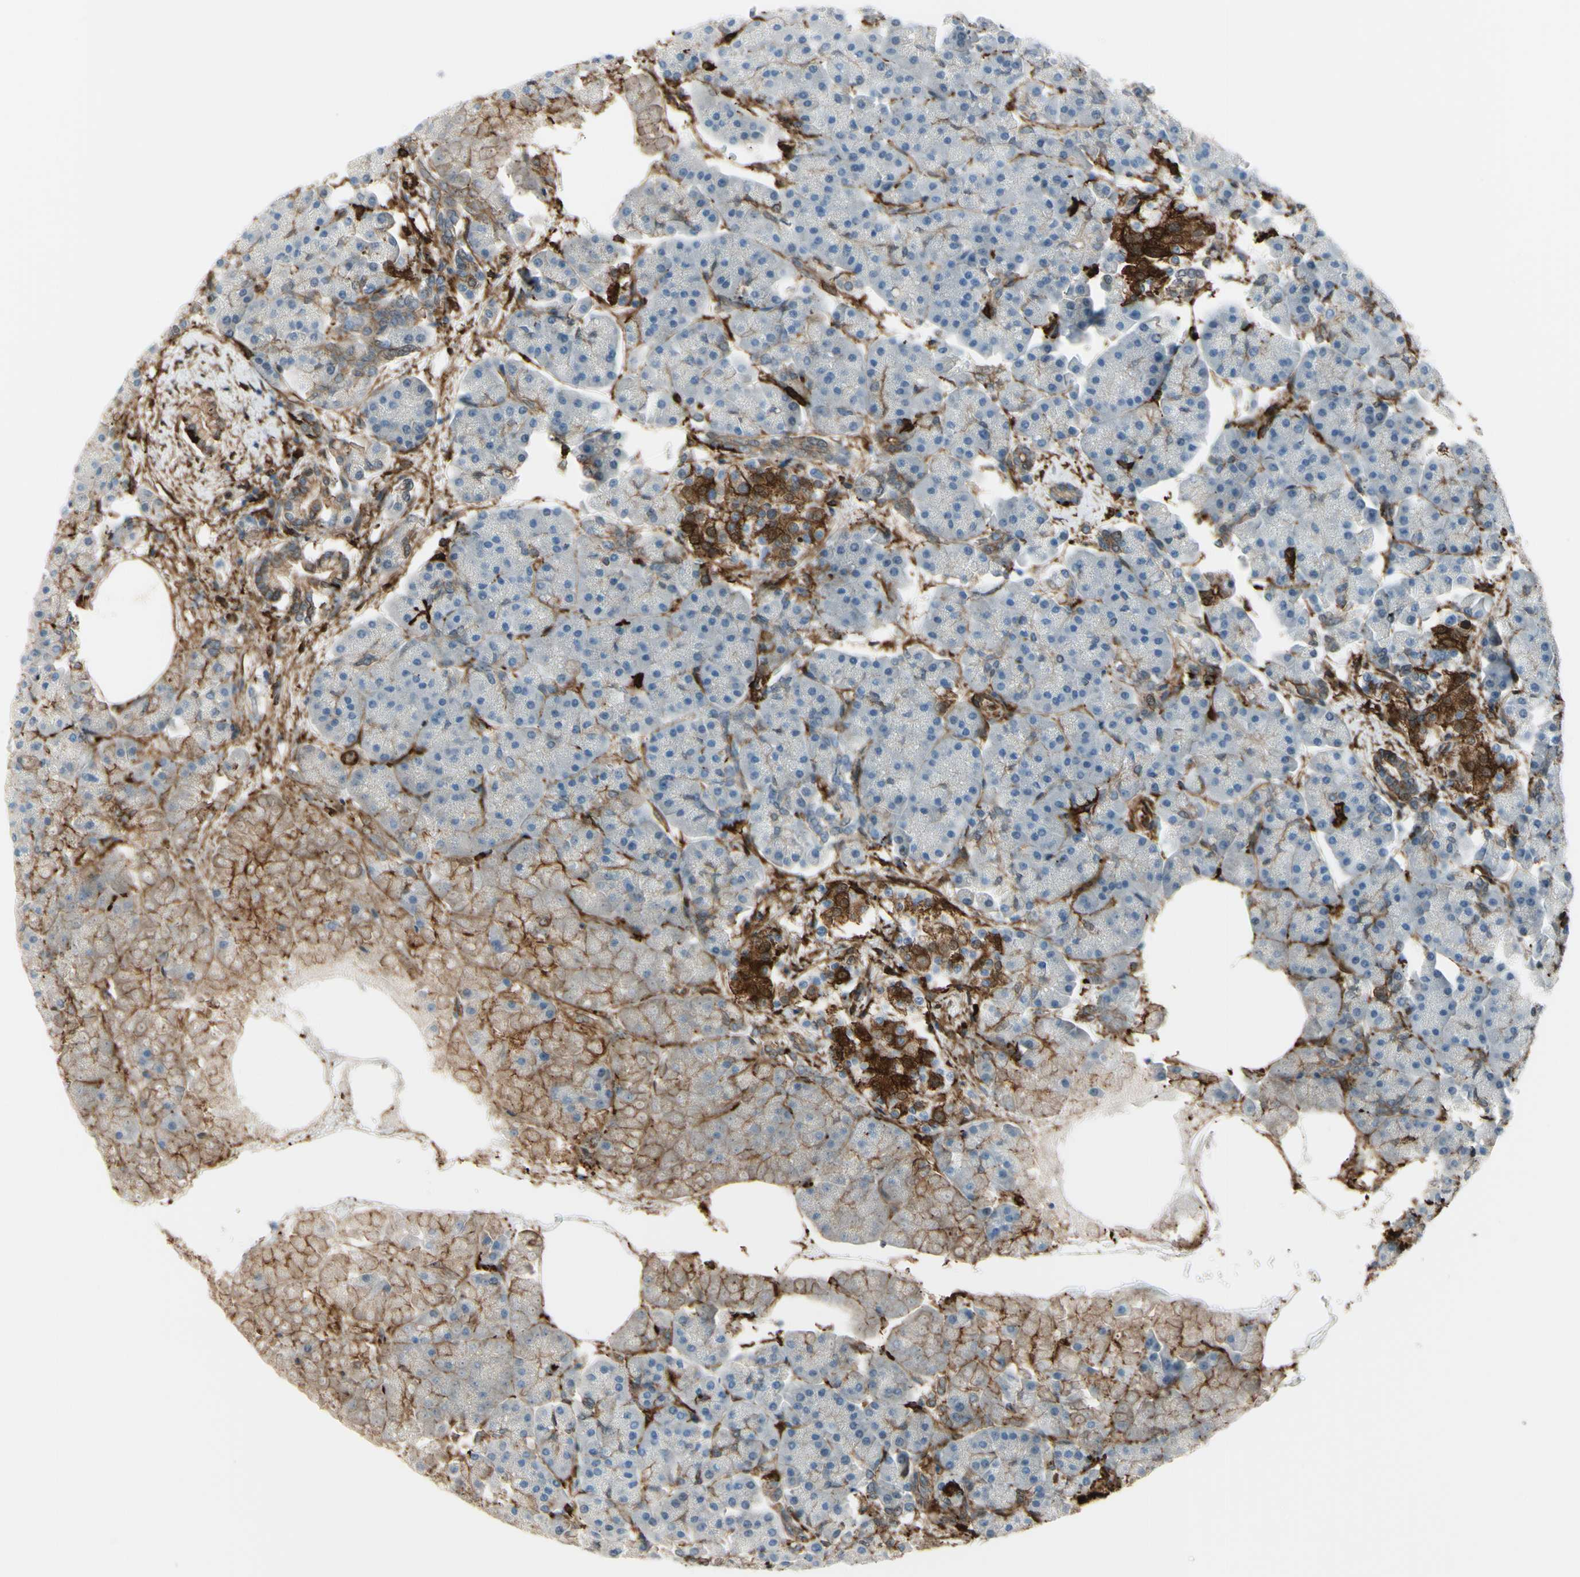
{"staining": {"intensity": "strong", "quantity": "<25%", "location": "cytoplasmic/membranous"}, "tissue": "pancreas", "cell_type": "Exocrine glandular cells", "image_type": "normal", "snomed": [{"axis": "morphology", "description": "Normal tissue, NOS"}, {"axis": "topography", "description": "Pancreas"}], "caption": "Pancreas stained with DAB IHC exhibits medium levels of strong cytoplasmic/membranous staining in approximately <25% of exocrine glandular cells. The staining was performed using DAB (3,3'-diaminobenzidine) to visualize the protein expression in brown, while the nuclei were stained in blue with hematoxylin (Magnification: 20x).", "gene": "GSN", "patient": {"sex": "female", "age": 70}}